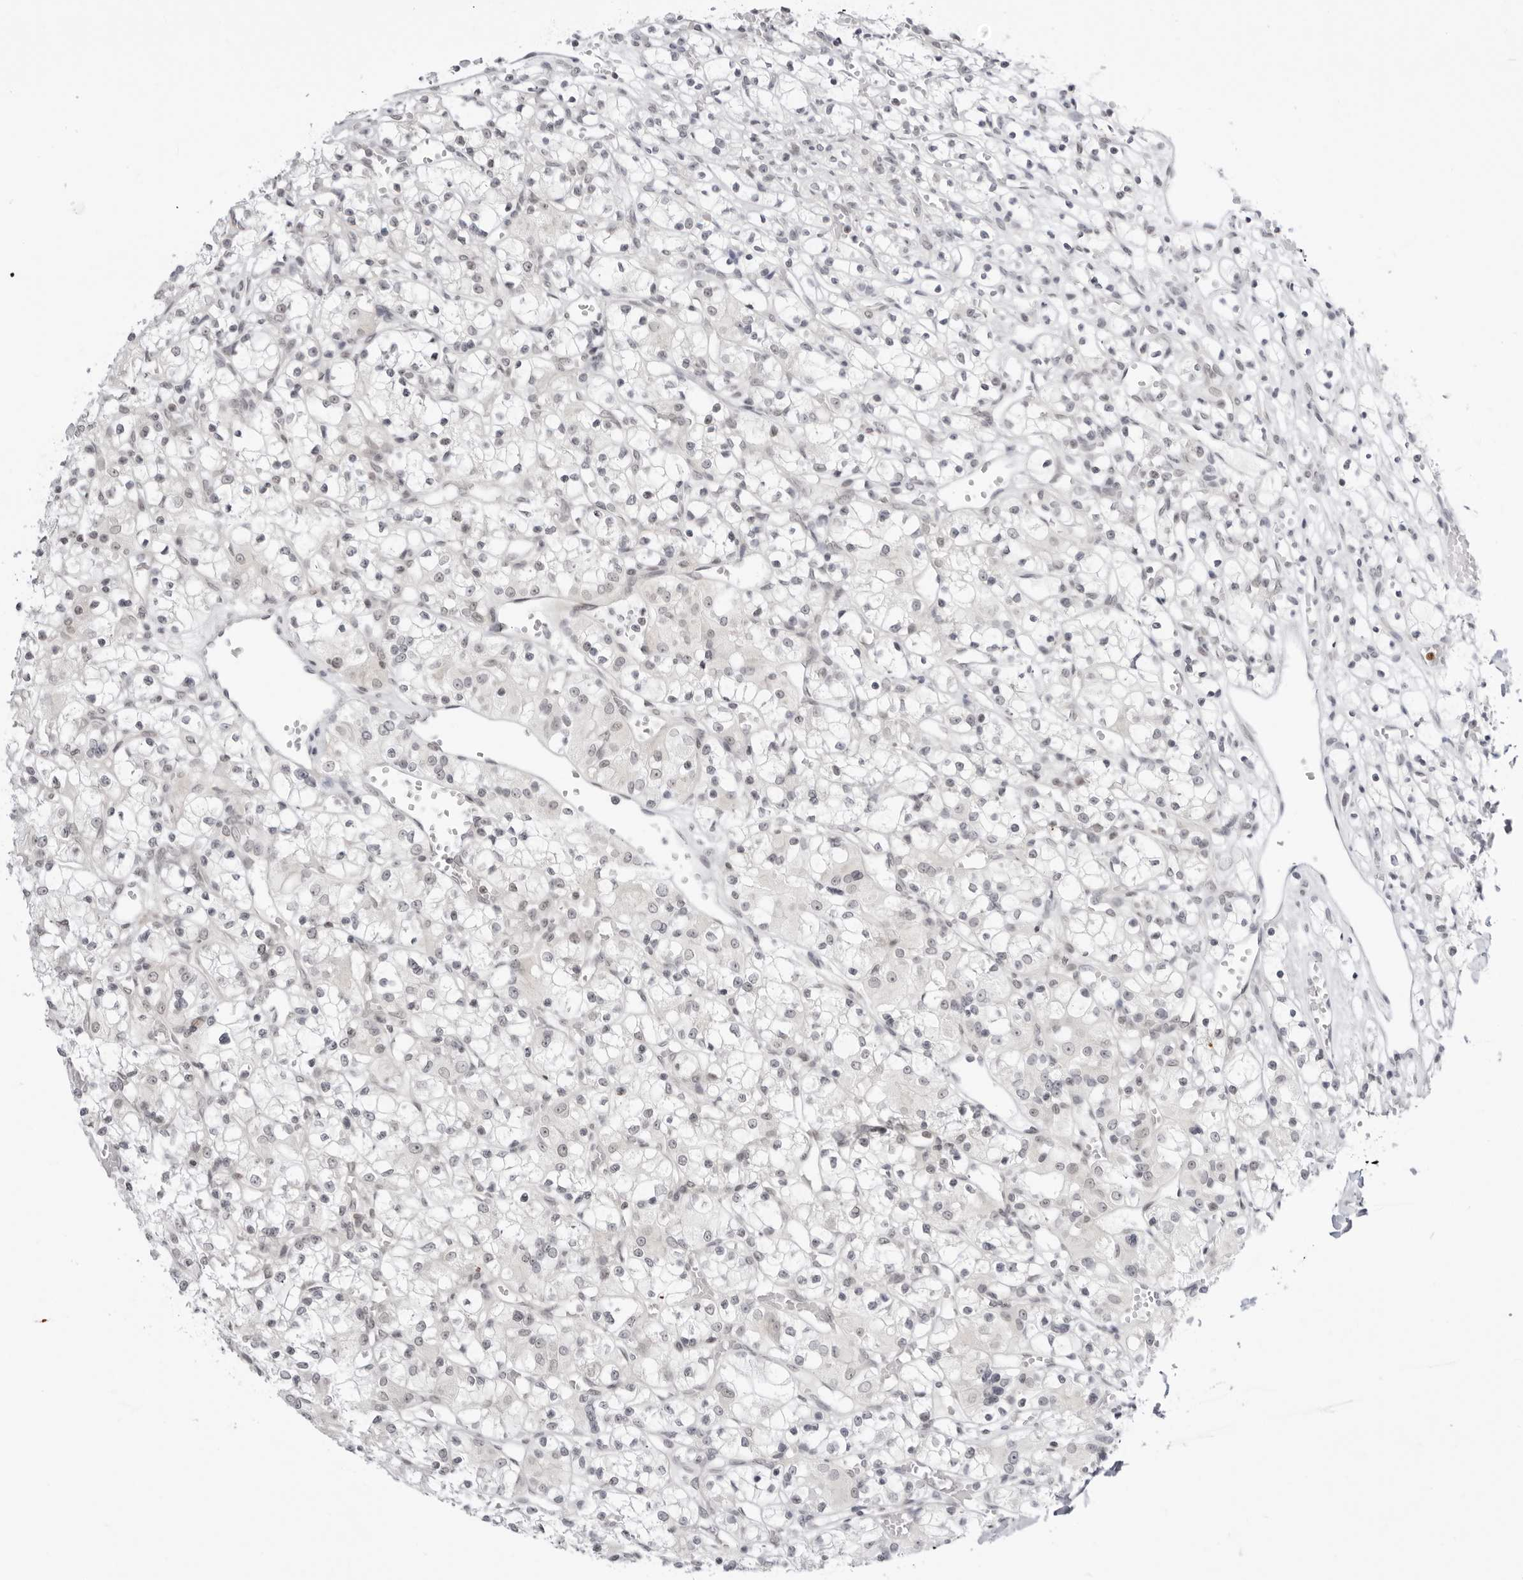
{"staining": {"intensity": "negative", "quantity": "none", "location": "none"}, "tissue": "renal cancer", "cell_type": "Tumor cells", "image_type": "cancer", "snomed": [{"axis": "morphology", "description": "Adenocarcinoma, NOS"}, {"axis": "topography", "description": "Kidney"}], "caption": "Tumor cells show no significant protein expression in renal cancer (adenocarcinoma).", "gene": "PPP2R5C", "patient": {"sex": "female", "age": 59}}